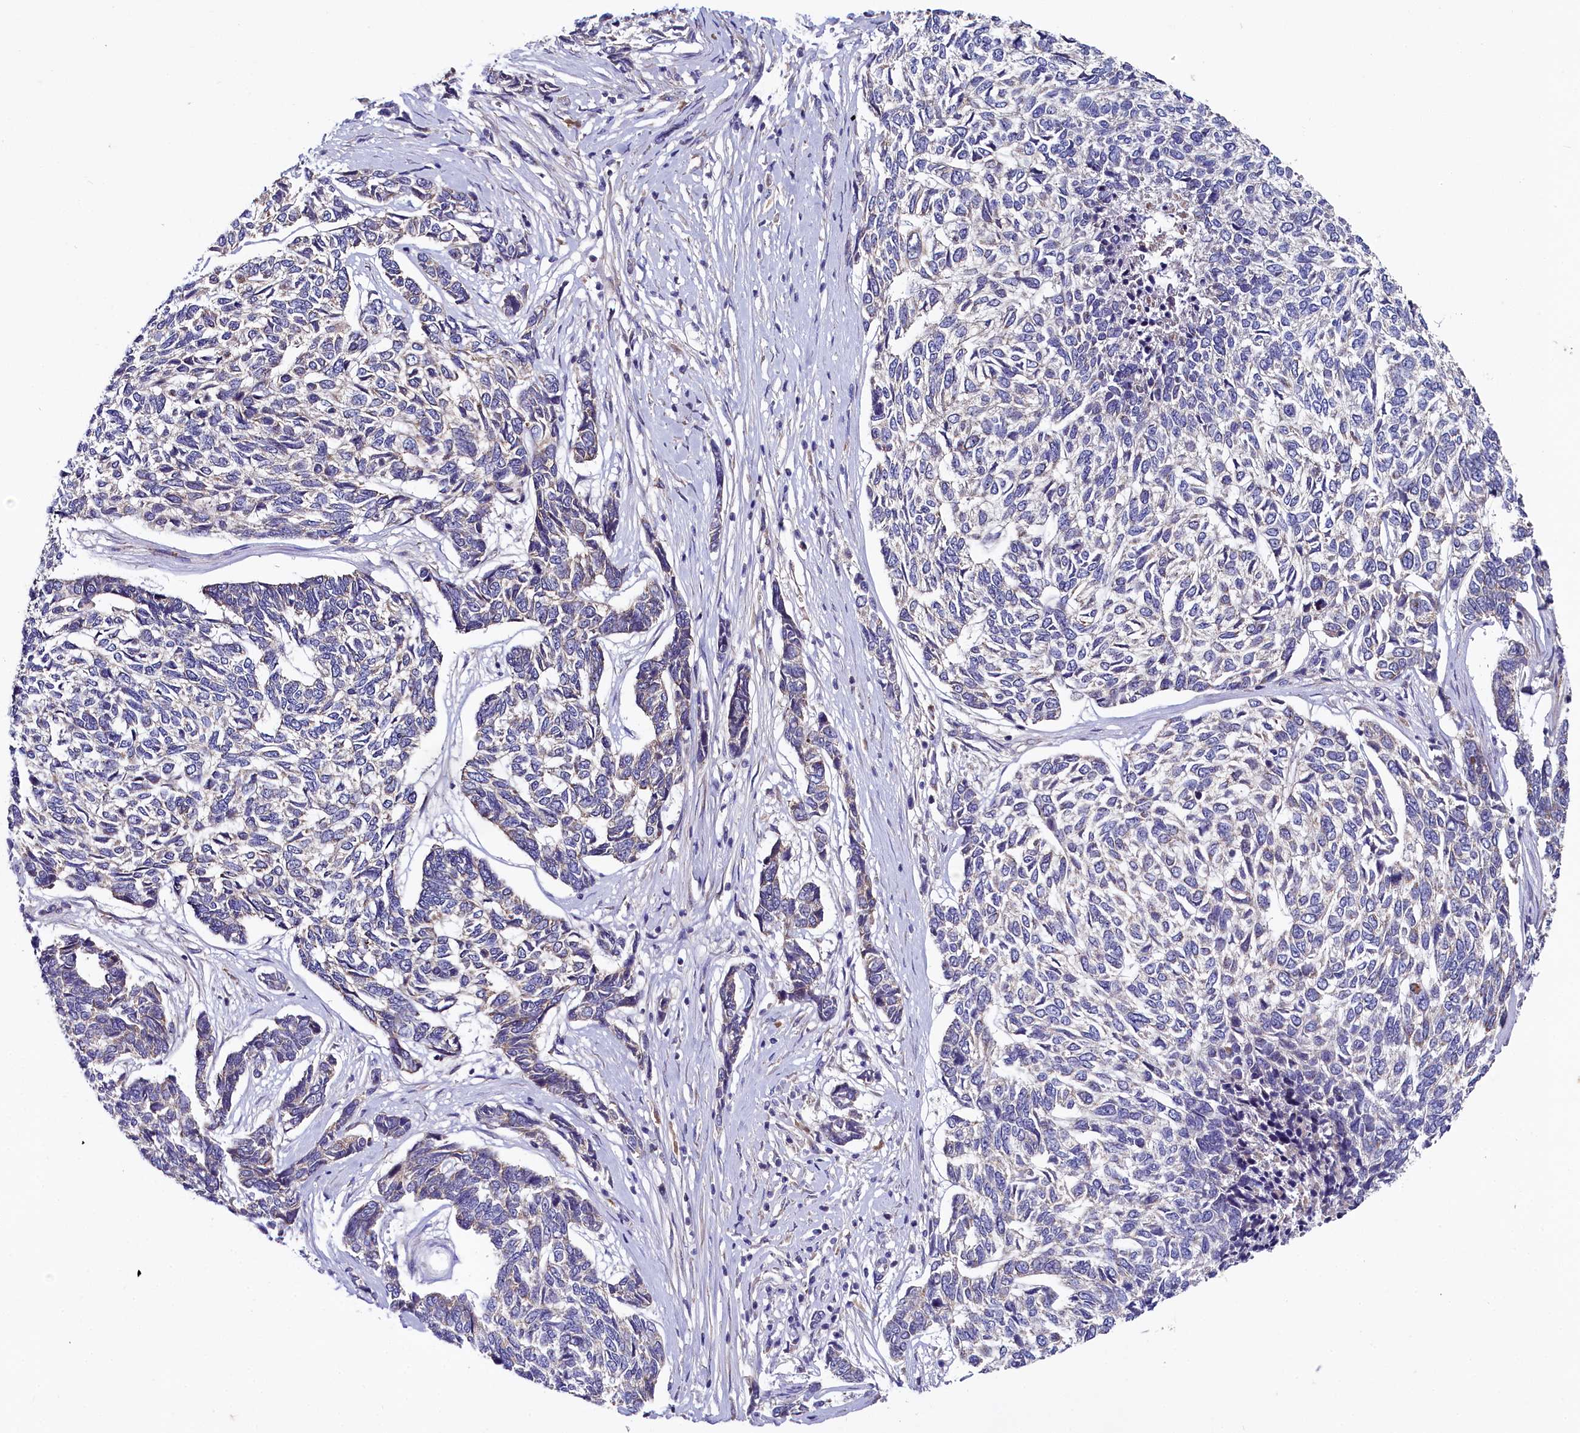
{"staining": {"intensity": "negative", "quantity": "none", "location": "none"}, "tissue": "skin cancer", "cell_type": "Tumor cells", "image_type": "cancer", "snomed": [{"axis": "morphology", "description": "Basal cell carcinoma"}, {"axis": "topography", "description": "Skin"}], "caption": "The micrograph displays no significant expression in tumor cells of basal cell carcinoma (skin).", "gene": "SPINK9", "patient": {"sex": "female", "age": 65}}